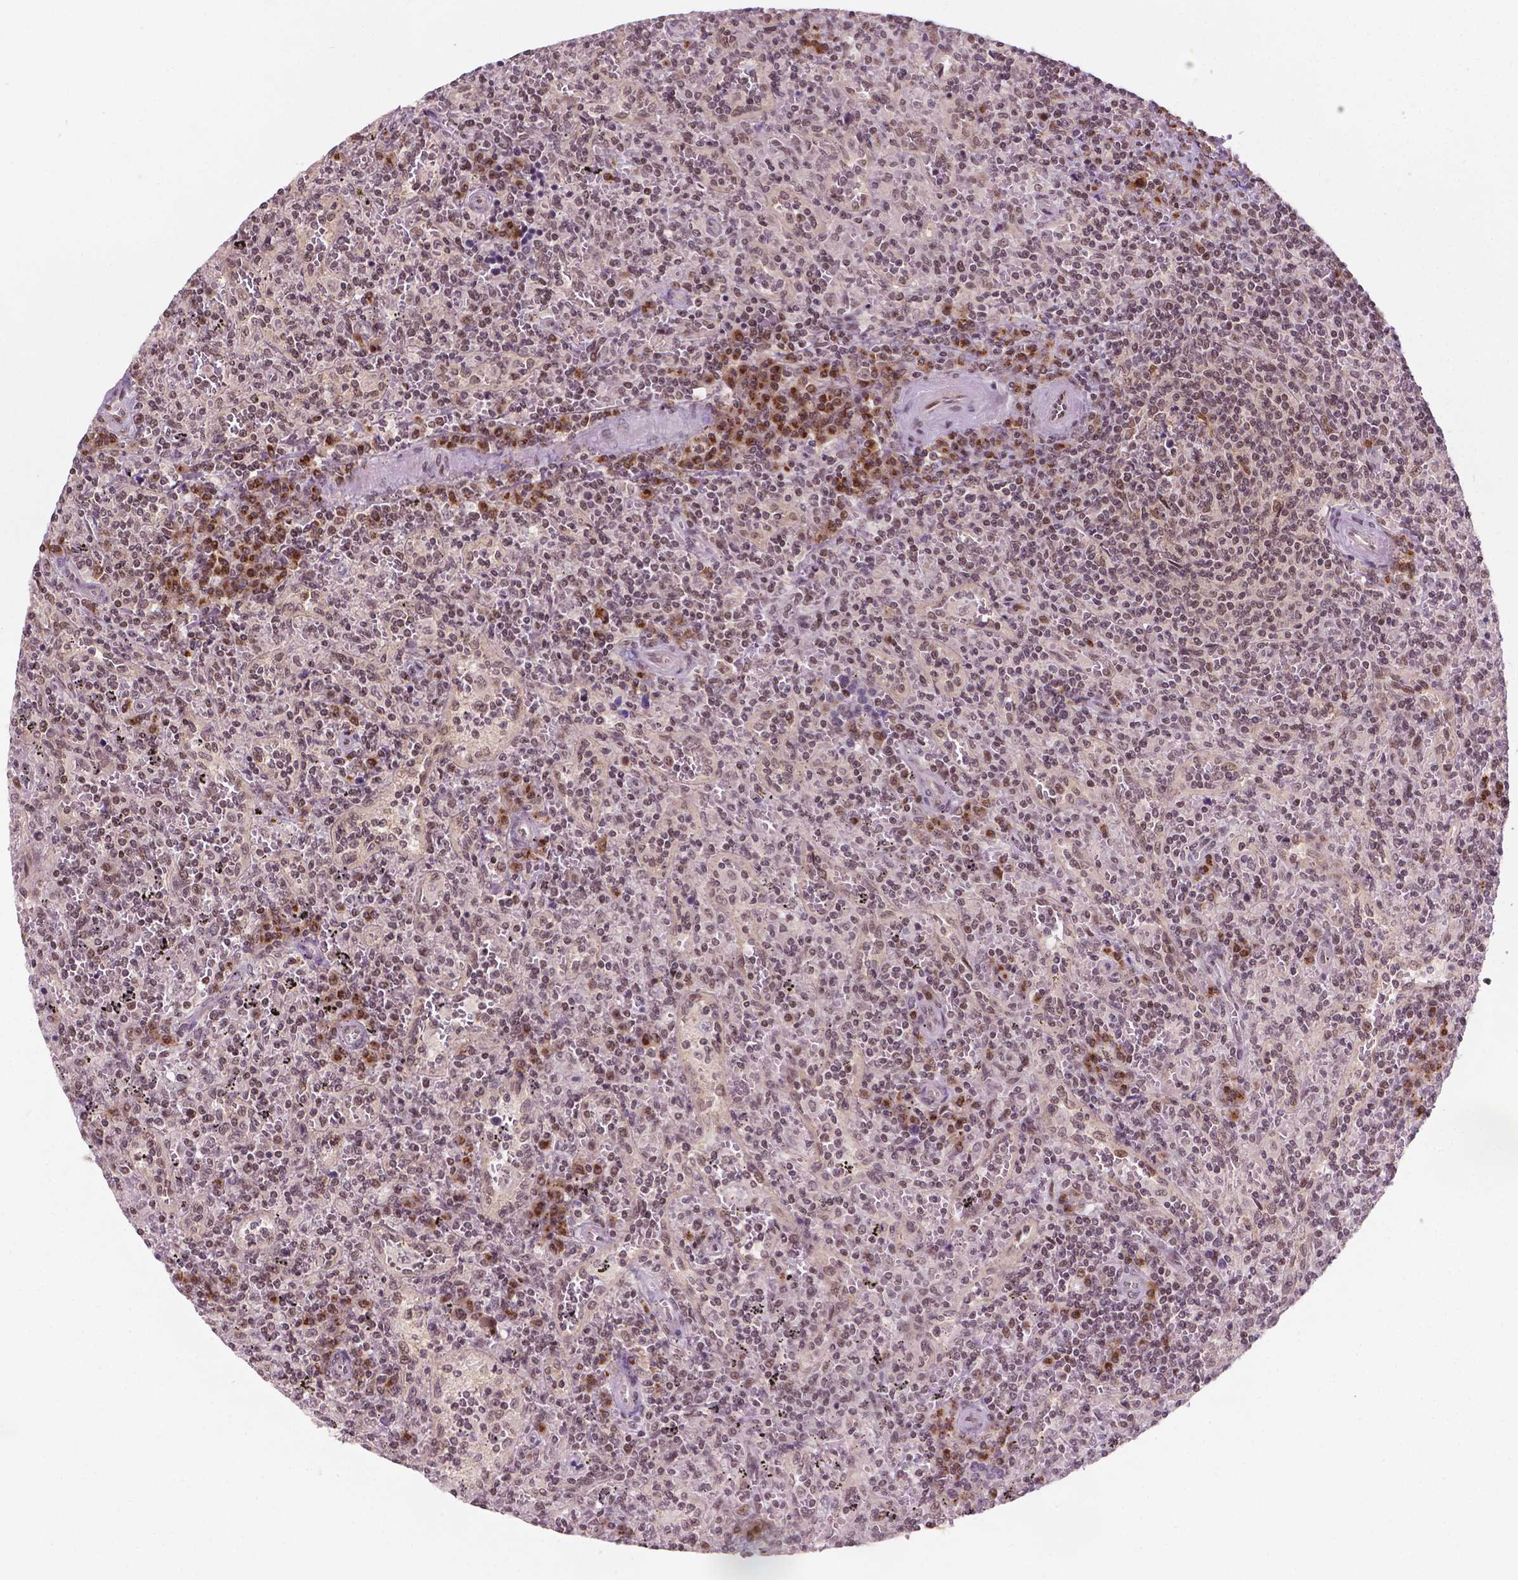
{"staining": {"intensity": "moderate", "quantity": "<25%", "location": "nuclear"}, "tissue": "lymphoma", "cell_type": "Tumor cells", "image_type": "cancer", "snomed": [{"axis": "morphology", "description": "Malignant lymphoma, non-Hodgkin's type, Low grade"}, {"axis": "topography", "description": "Spleen"}], "caption": "Immunohistochemistry (IHC) histopathology image of neoplastic tissue: malignant lymphoma, non-Hodgkin's type (low-grade) stained using IHC exhibits low levels of moderate protein expression localized specifically in the nuclear of tumor cells, appearing as a nuclear brown color.", "gene": "PER2", "patient": {"sex": "male", "age": 62}}